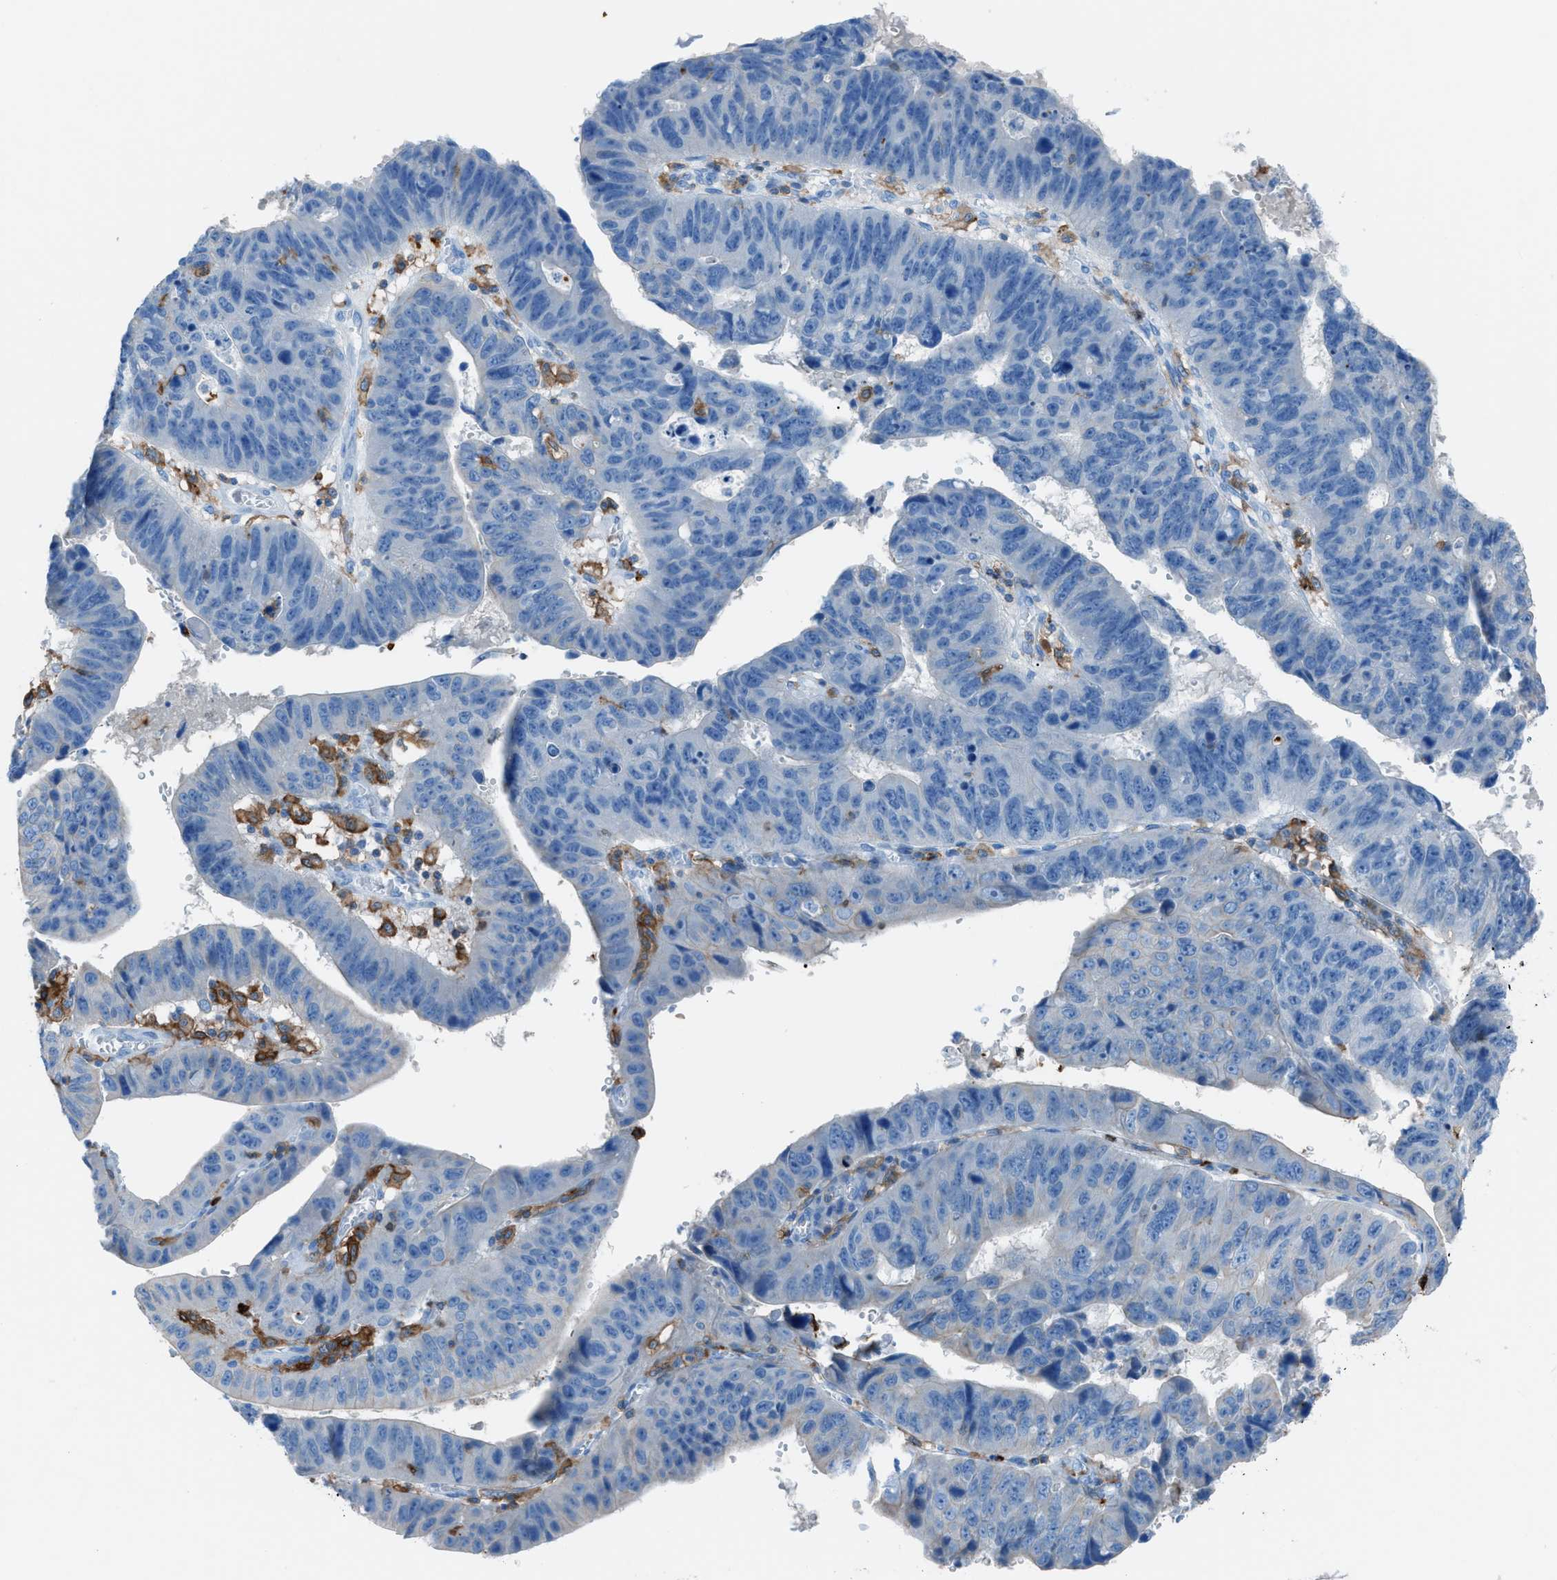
{"staining": {"intensity": "negative", "quantity": "none", "location": "none"}, "tissue": "stomach cancer", "cell_type": "Tumor cells", "image_type": "cancer", "snomed": [{"axis": "morphology", "description": "Adenocarcinoma, NOS"}, {"axis": "topography", "description": "Stomach"}], "caption": "Tumor cells are negative for protein expression in human stomach cancer. (Immunohistochemistry, brightfield microscopy, high magnification).", "gene": "ITGB2", "patient": {"sex": "male", "age": 59}}